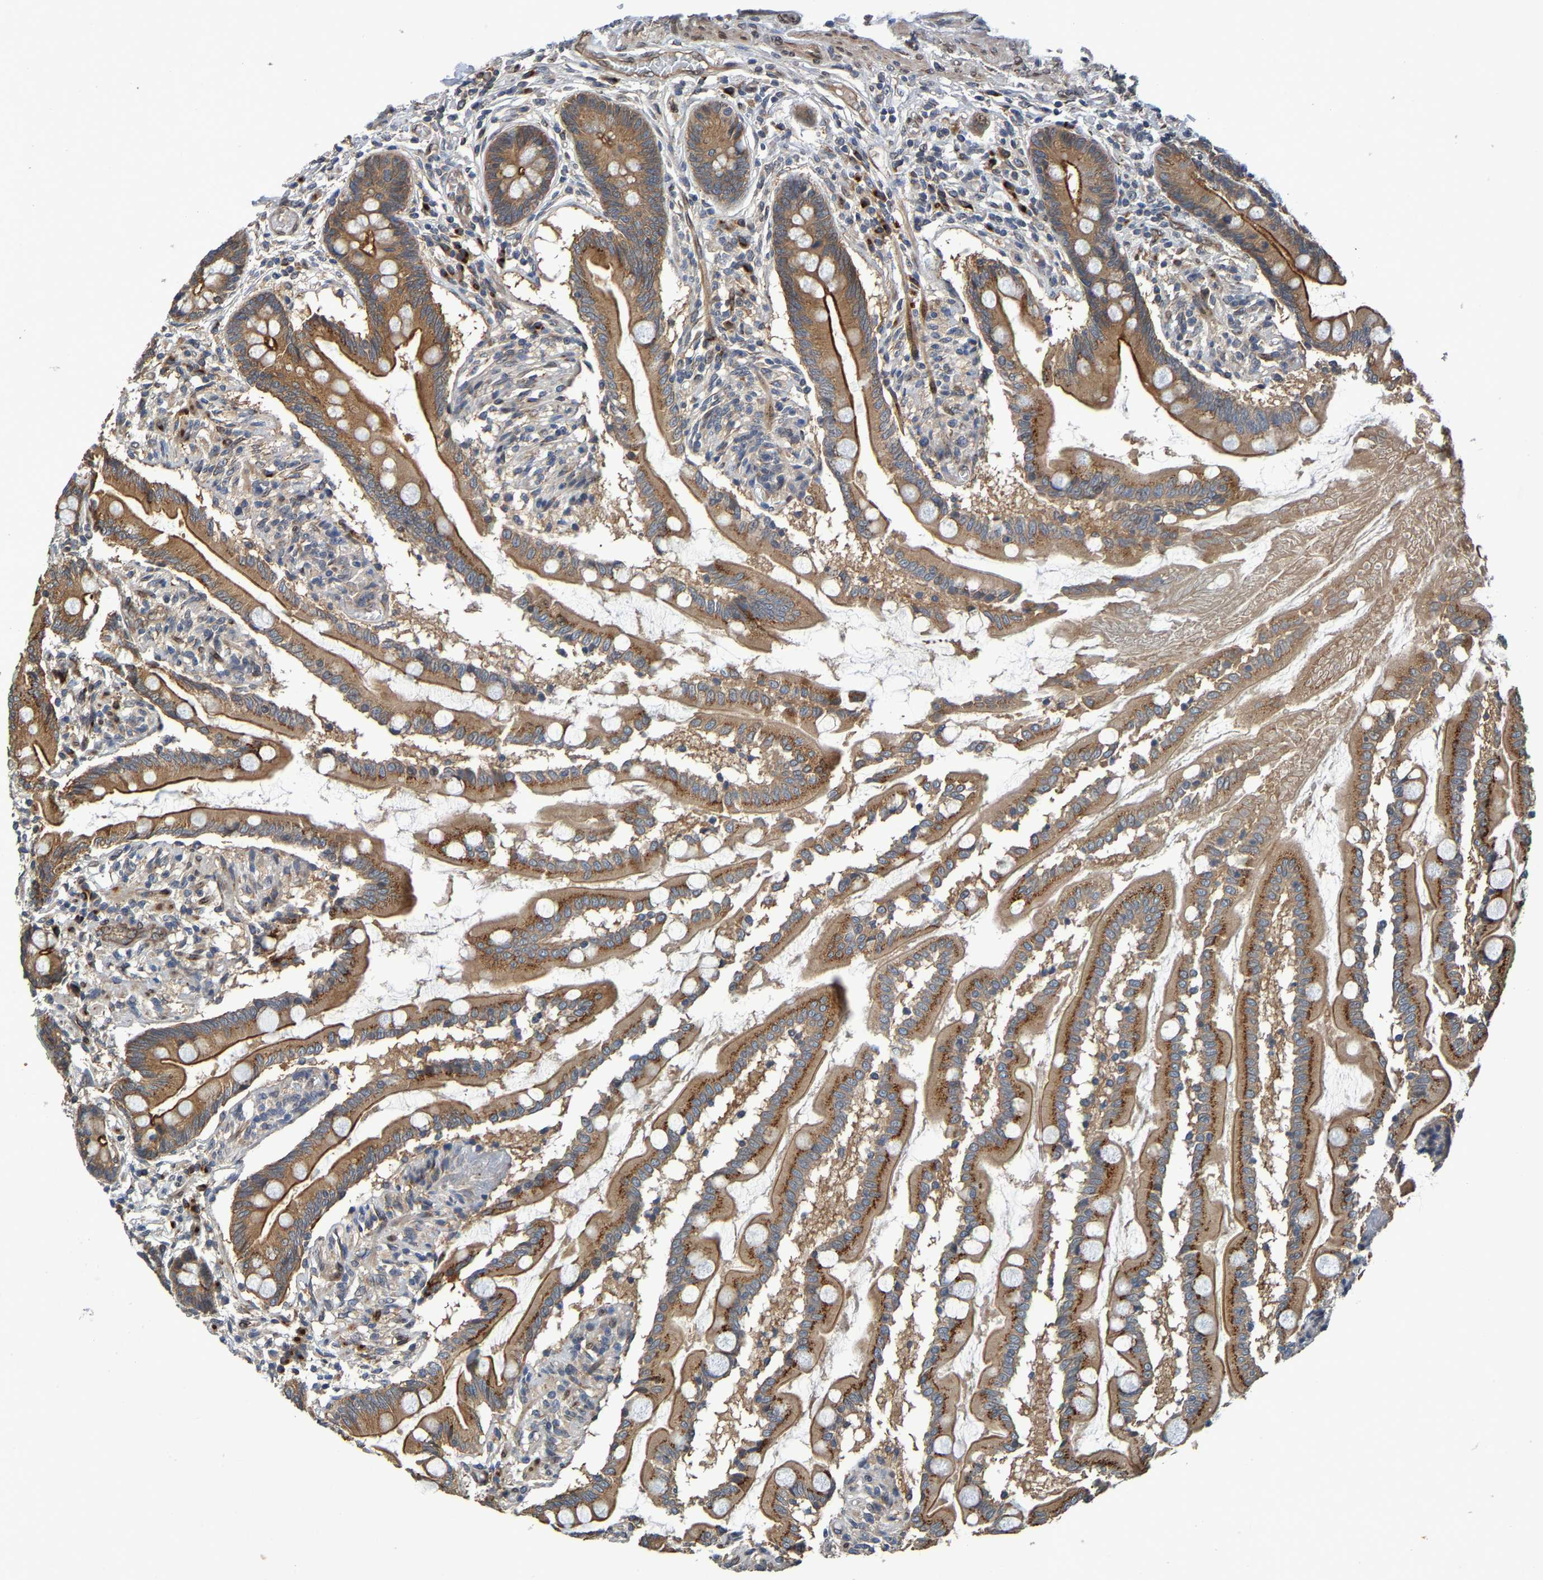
{"staining": {"intensity": "strong", "quantity": ">75%", "location": "cytoplasmic/membranous"}, "tissue": "small intestine", "cell_type": "Glandular cells", "image_type": "normal", "snomed": [{"axis": "morphology", "description": "Normal tissue, NOS"}, {"axis": "topography", "description": "Small intestine"}], "caption": "Immunohistochemistry (IHC) of unremarkable human small intestine demonstrates high levels of strong cytoplasmic/membranous staining in approximately >75% of glandular cells.", "gene": "MACC1", "patient": {"sex": "female", "age": 56}}